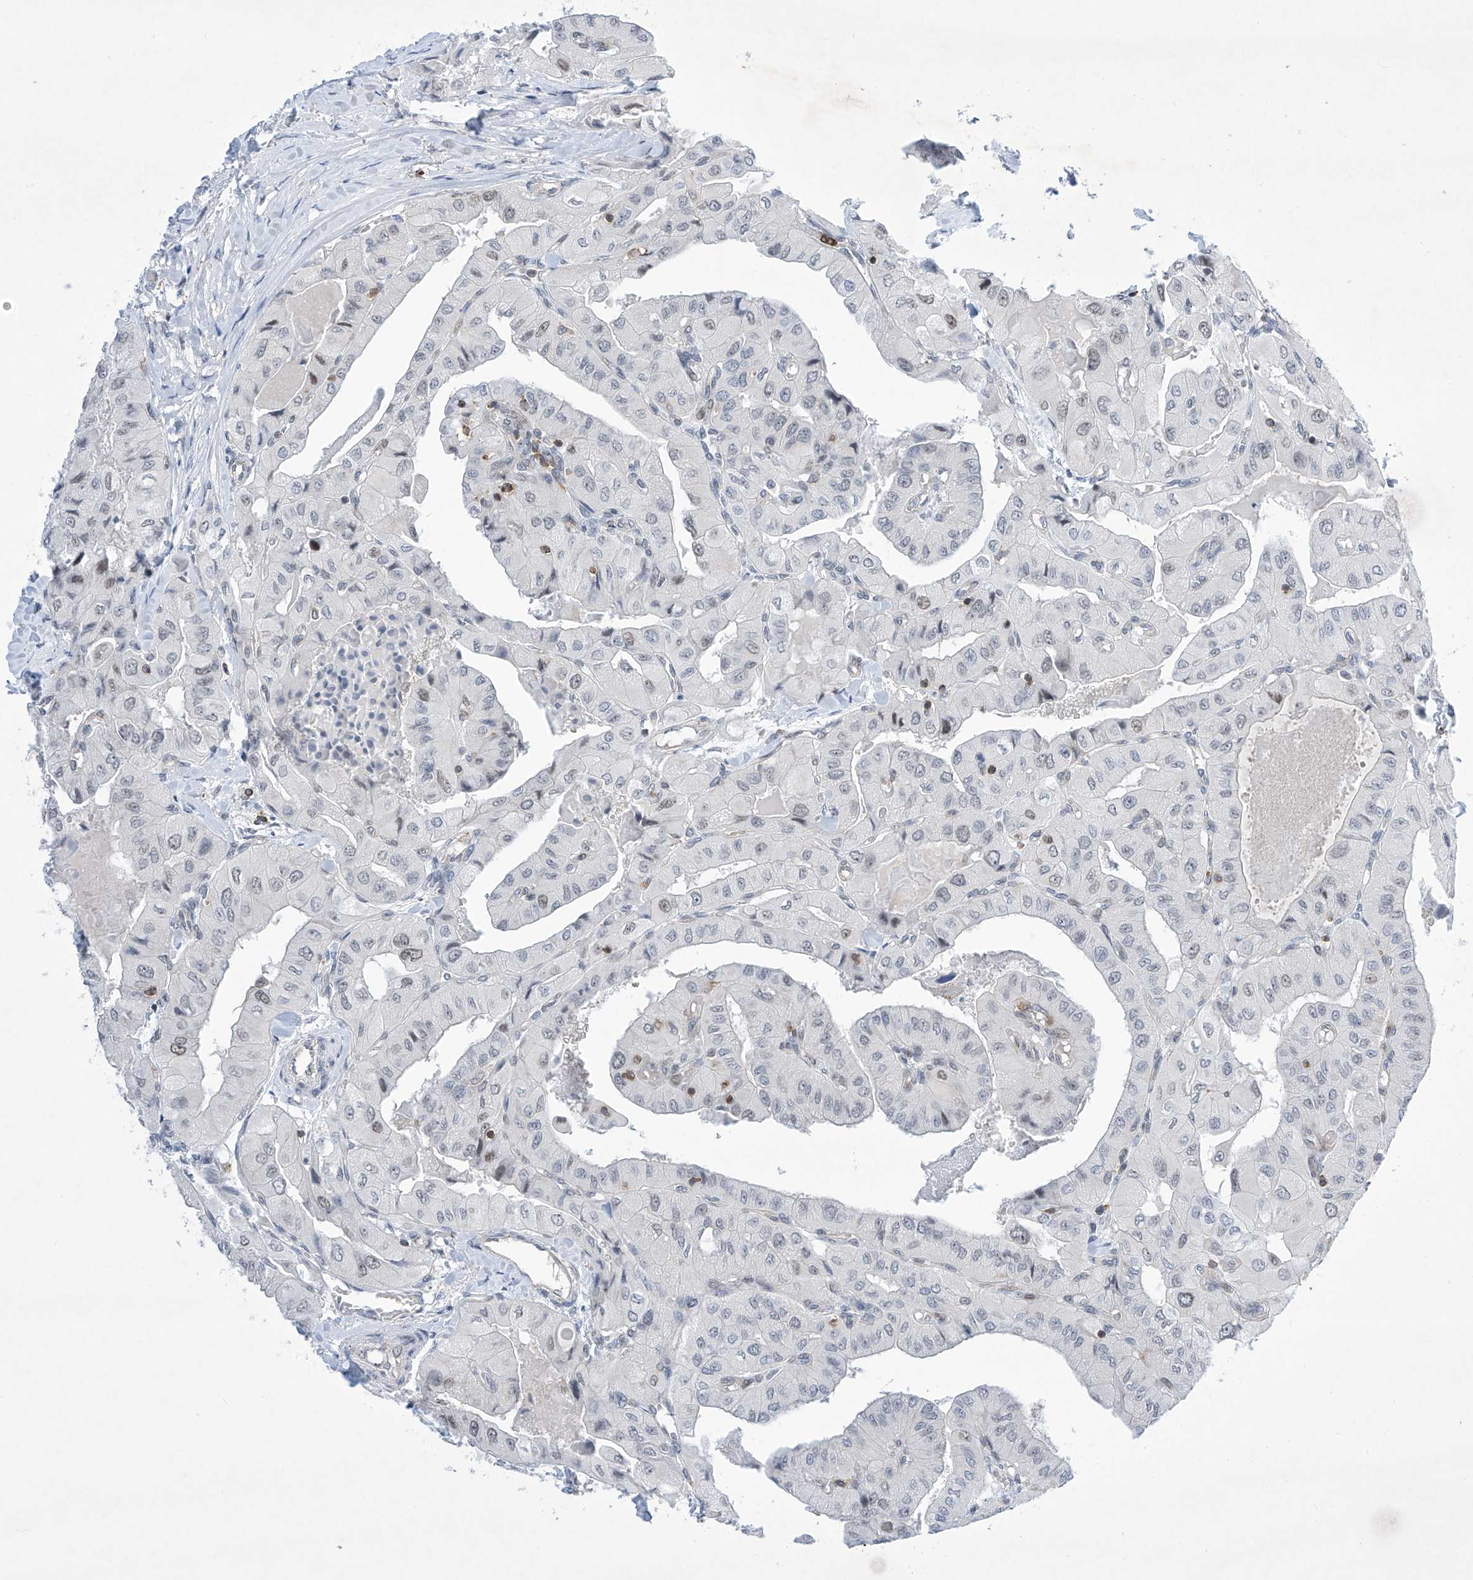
{"staining": {"intensity": "weak", "quantity": "<25%", "location": "nuclear"}, "tissue": "thyroid cancer", "cell_type": "Tumor cells", "image_type": "cancer", "snomed": [{"axis": "morphology", "description": "Papillary adenocarcinoma, NOS"}, {"axis": "topography", "description": "Thyroid gland"}], "caption": "Immunohistochemistry of human thyroid cancer (papillary adenocarcinoma) shows no expression in tumor cells. The staining is performed using DAB brown chromogen with nuclei counter-stained in using hematoxylin.", "gene": "MSL3", "patient": {"sex": "female", "age": 59}}